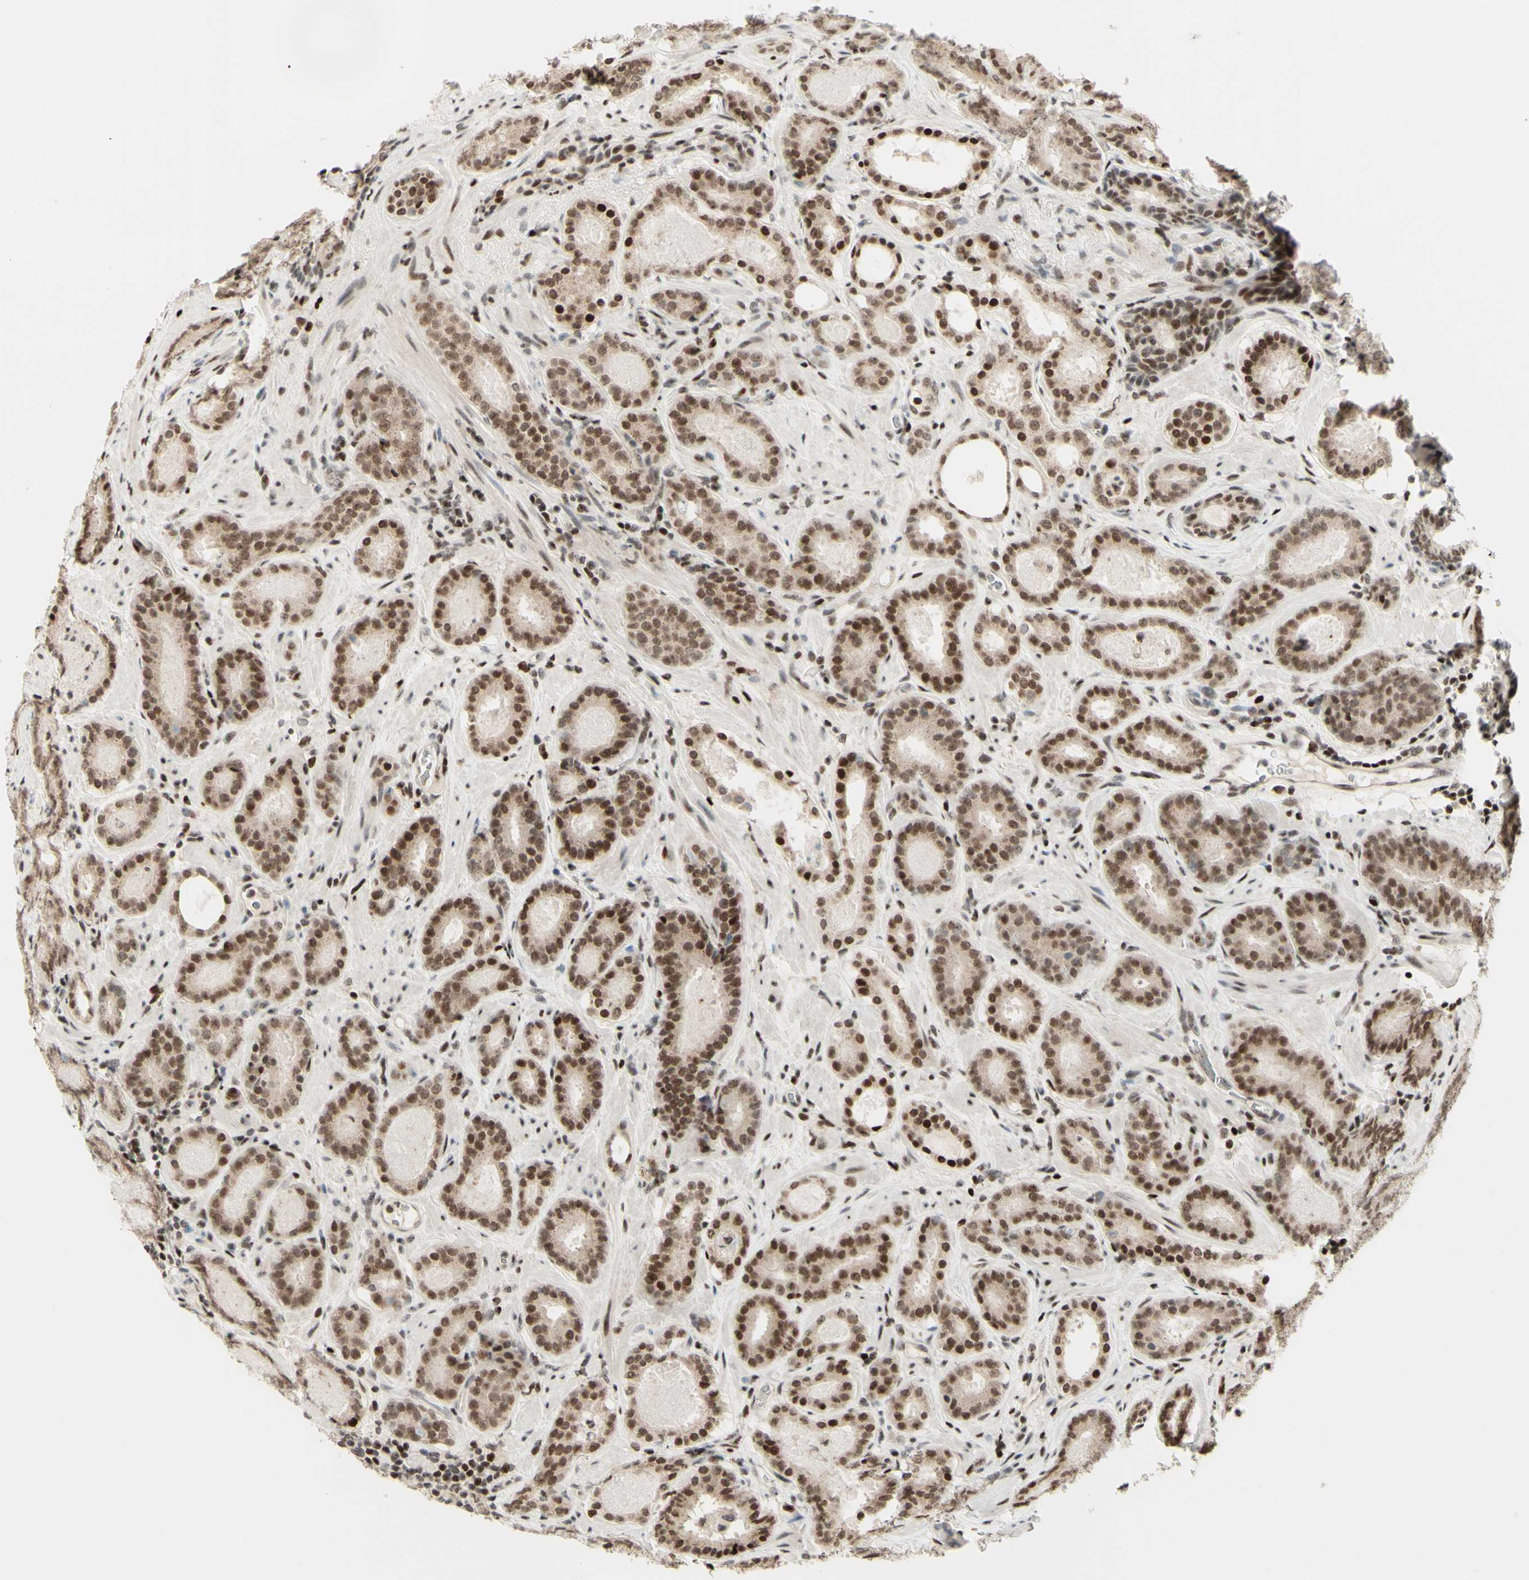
{"staining": {"intensity": "strong", "quantity": "<25%", "location": "cytoplasmic/membranous,nuclear"}, "tissue": "prostate cancer", "cell_type": "Tumor cells", "image_type": "cancer", "snomed": [{"axis": "morphology", "description": "Adenocarcinoma, Low grade"}, {"axis": "topography", "description": "Prostate"}], "caption": "IHC staining of prostate cancer, which displays medium levels of strong cytoplasmic/membranous and nuclear expression in approximately <25% of tumor cells indicating strong cytoplasmic/membranous and nuclear protein staining. The staining was performed using DAB (brown) for protein detection and nuclei were counterstained in hematoxylin (blue).", "gene": "CDKL5", "patient": {"sex": "male", "age": 69}}